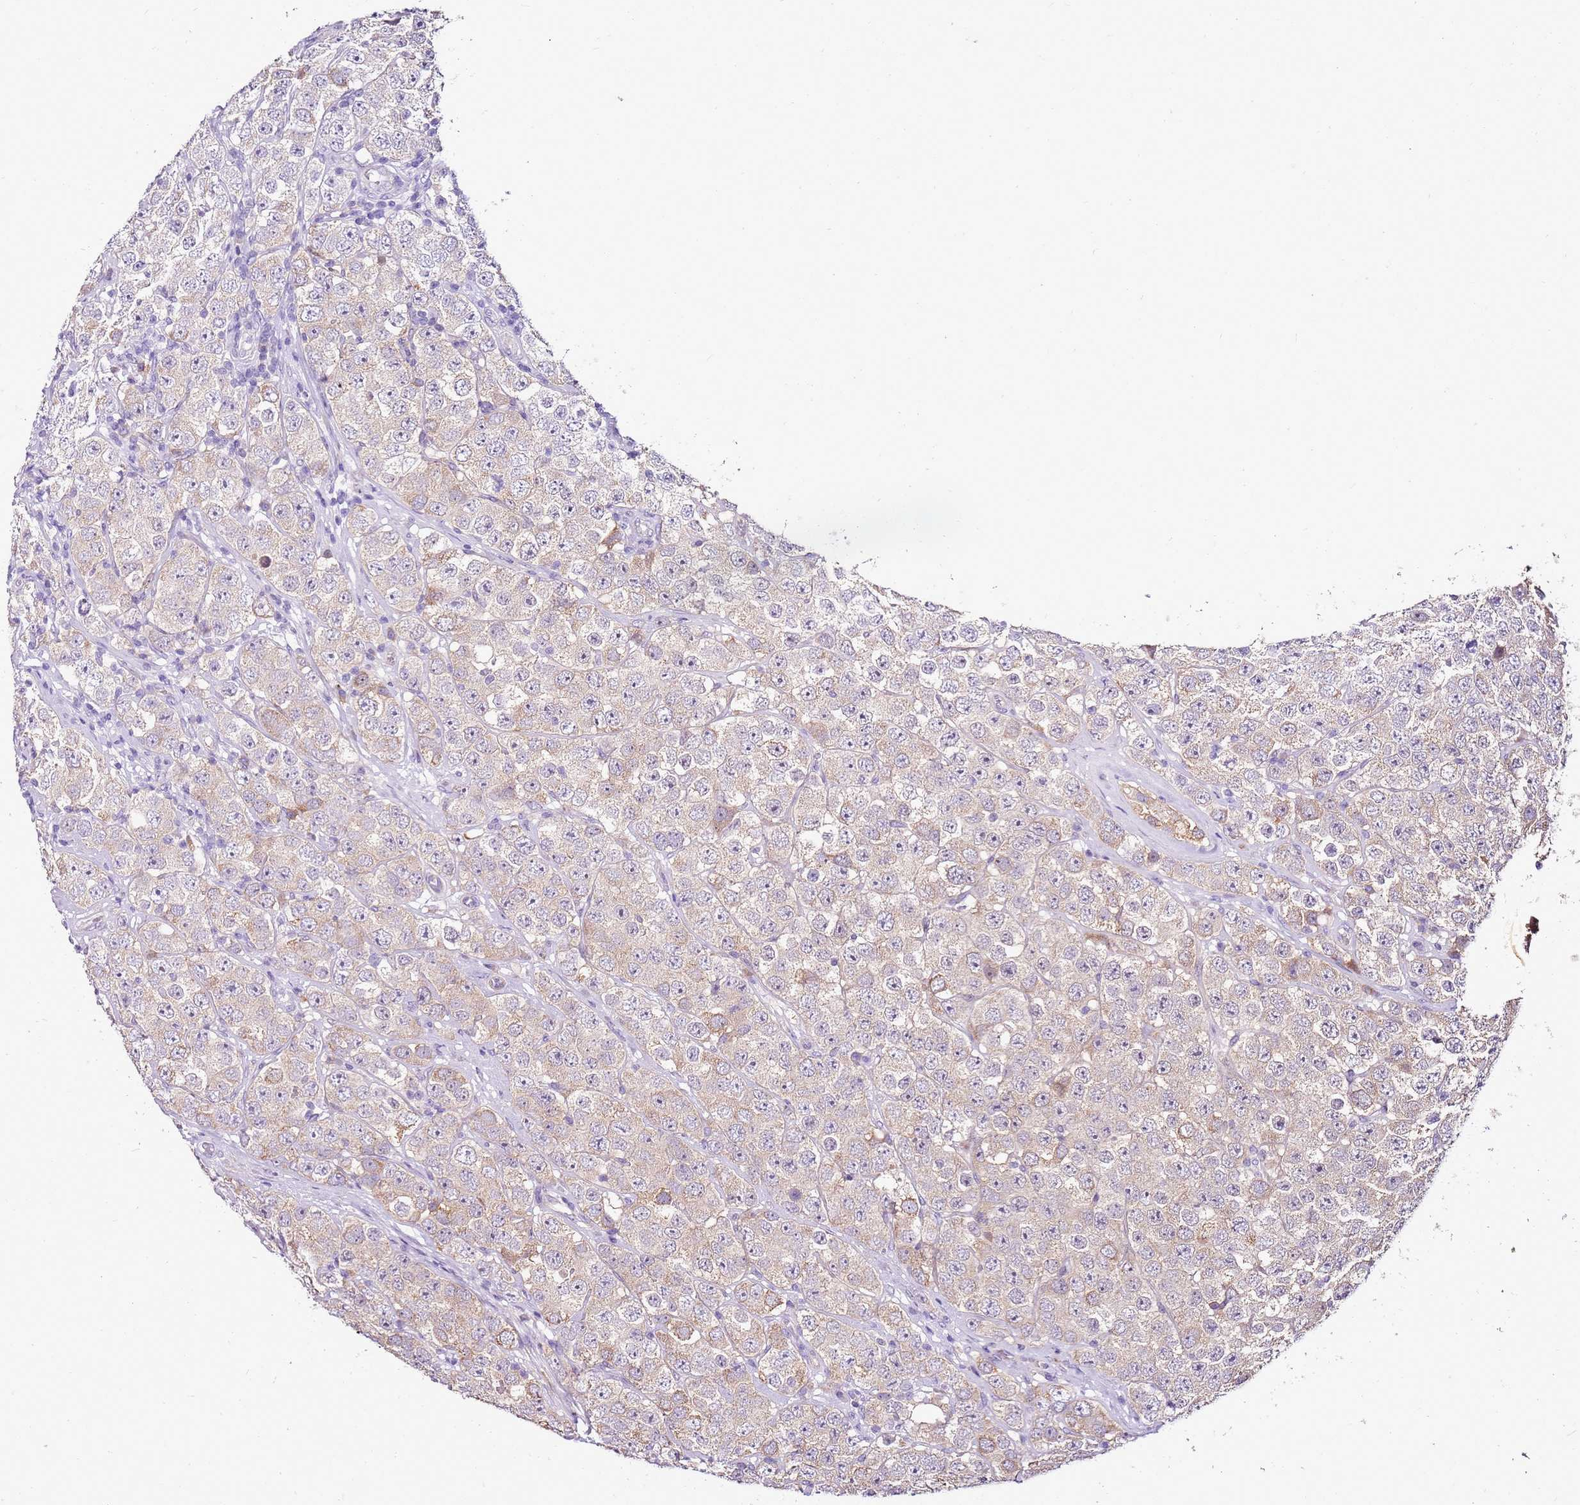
{"staining": {"intensity": "weak", "quantity": "25%-75%", "location": "cytoplasmic/membranous"}, "tissue": "testis cancer", "cell_type": "Tumor cells", "image_type": "cancer", "snomed": [{"axis": "morphology", "description": "Seminoma, NOS"}, {"axis": "topography", "description": "Testis"}], "caption": "Immunohistochemical staining of human seminoma (testis) shows low levels of weak cytoplasmic/membranous protein expression in approximately 25%-75% of tumor cells.", "gene": "SLC38A5", "patient": {"sex": "male", "age": 28}}